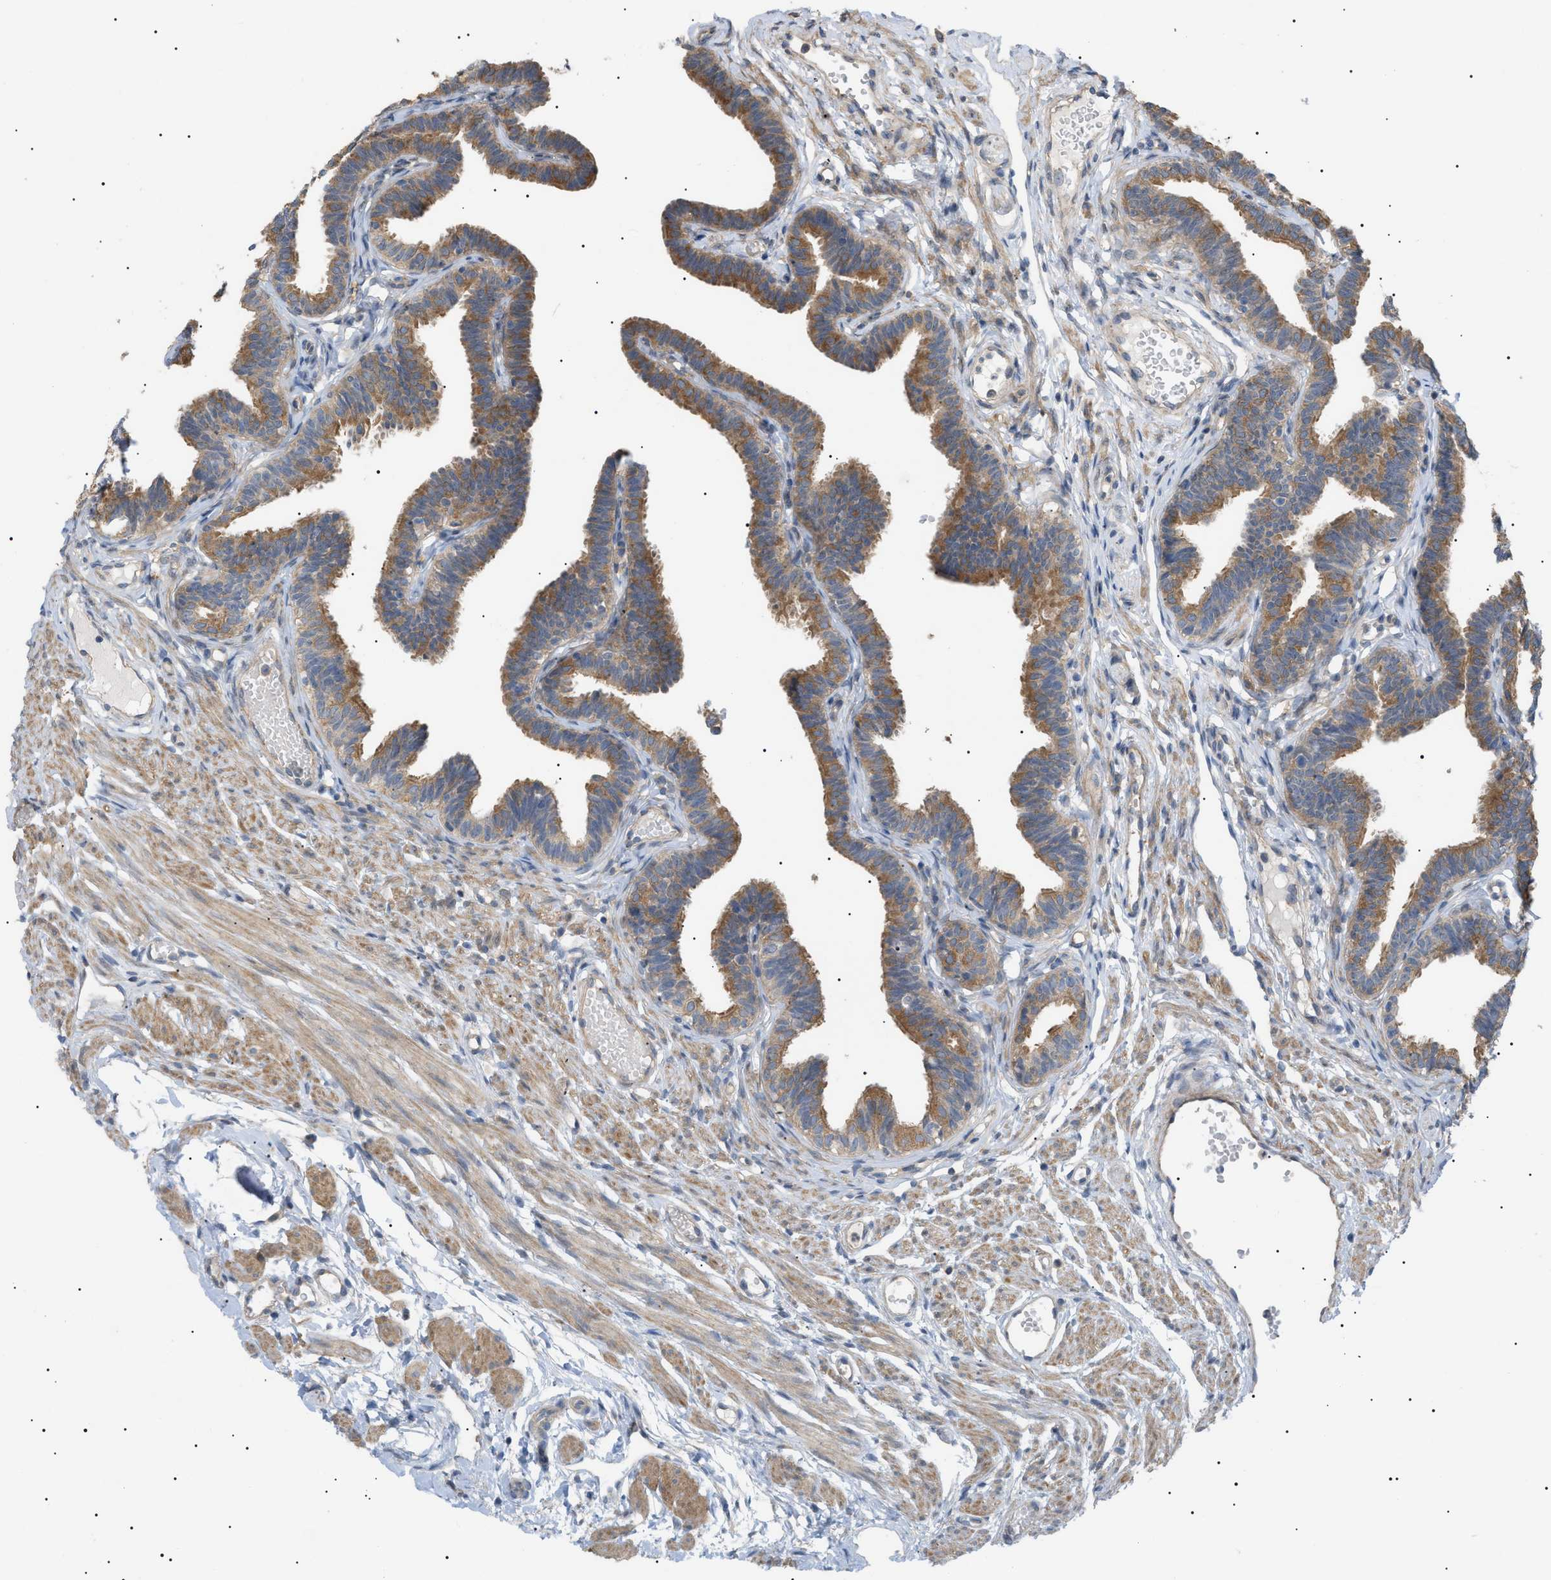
{"staining": {"intensity": "moderate", "quantity": ">75%", "location": "cytoplasmic/membranous"}, "tissue": "fallopian tube", "cell_type": "Glandular cells", "image_type": "normal", "snomed": [{"axis": "morphology", "description": "Normal tissue, NOS"}, {"axis": "topography", "description": "Fallopian tube"}, {"axis": "topography", "description": "Ovary"}], "caption": "Protein staining of normal fallopian tube demonstrates moderate cytoplasmic/membranous staining in approximately >75% of glandular cells. Using DAB (brown) and hematoxylin (blue) stains, captured at high magnification using brightfield microscopy.", "gene": "IRS2", "patient": {"sex": "female", "age": 23}}